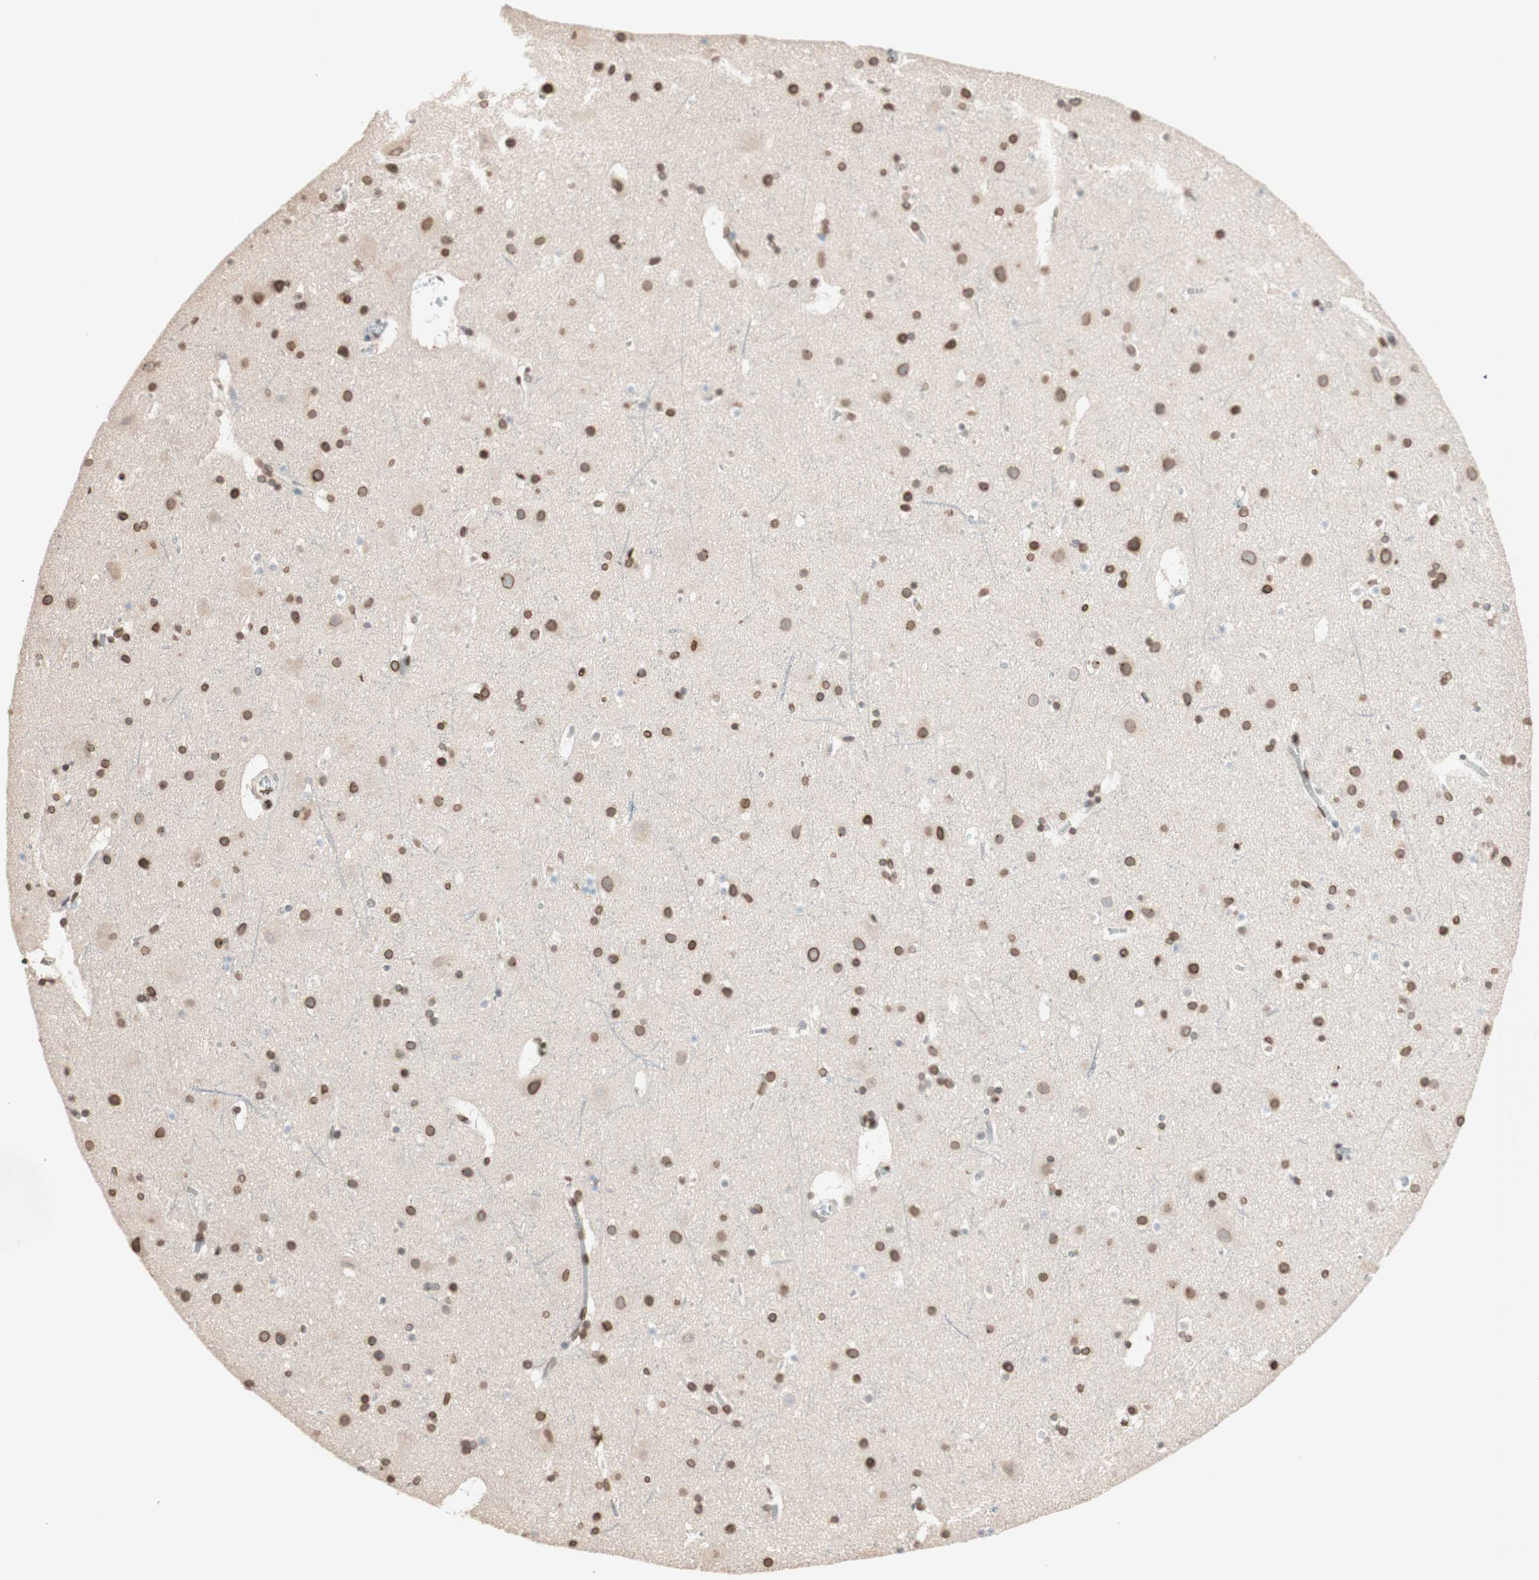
{"staining": {"intensity": "moderate", "quantity": ">75%", "location": "nuclear"}, "tissue": "cerebral cortex", "cell_type": "Endothelial cells", "image_type": "normal", "snomed": [{"axis": "morphology", "description": "Normal tissue, NOS"}, {"axis": "topography", "description": "Cerebral cortex"}], "caption": "Moderate nuclear expression is seen in approximately >75% of endothelial cells in unremarkable cerebral cortex.", "gene": "TMPO", "patient": {"sex": "male", "age": 45}}